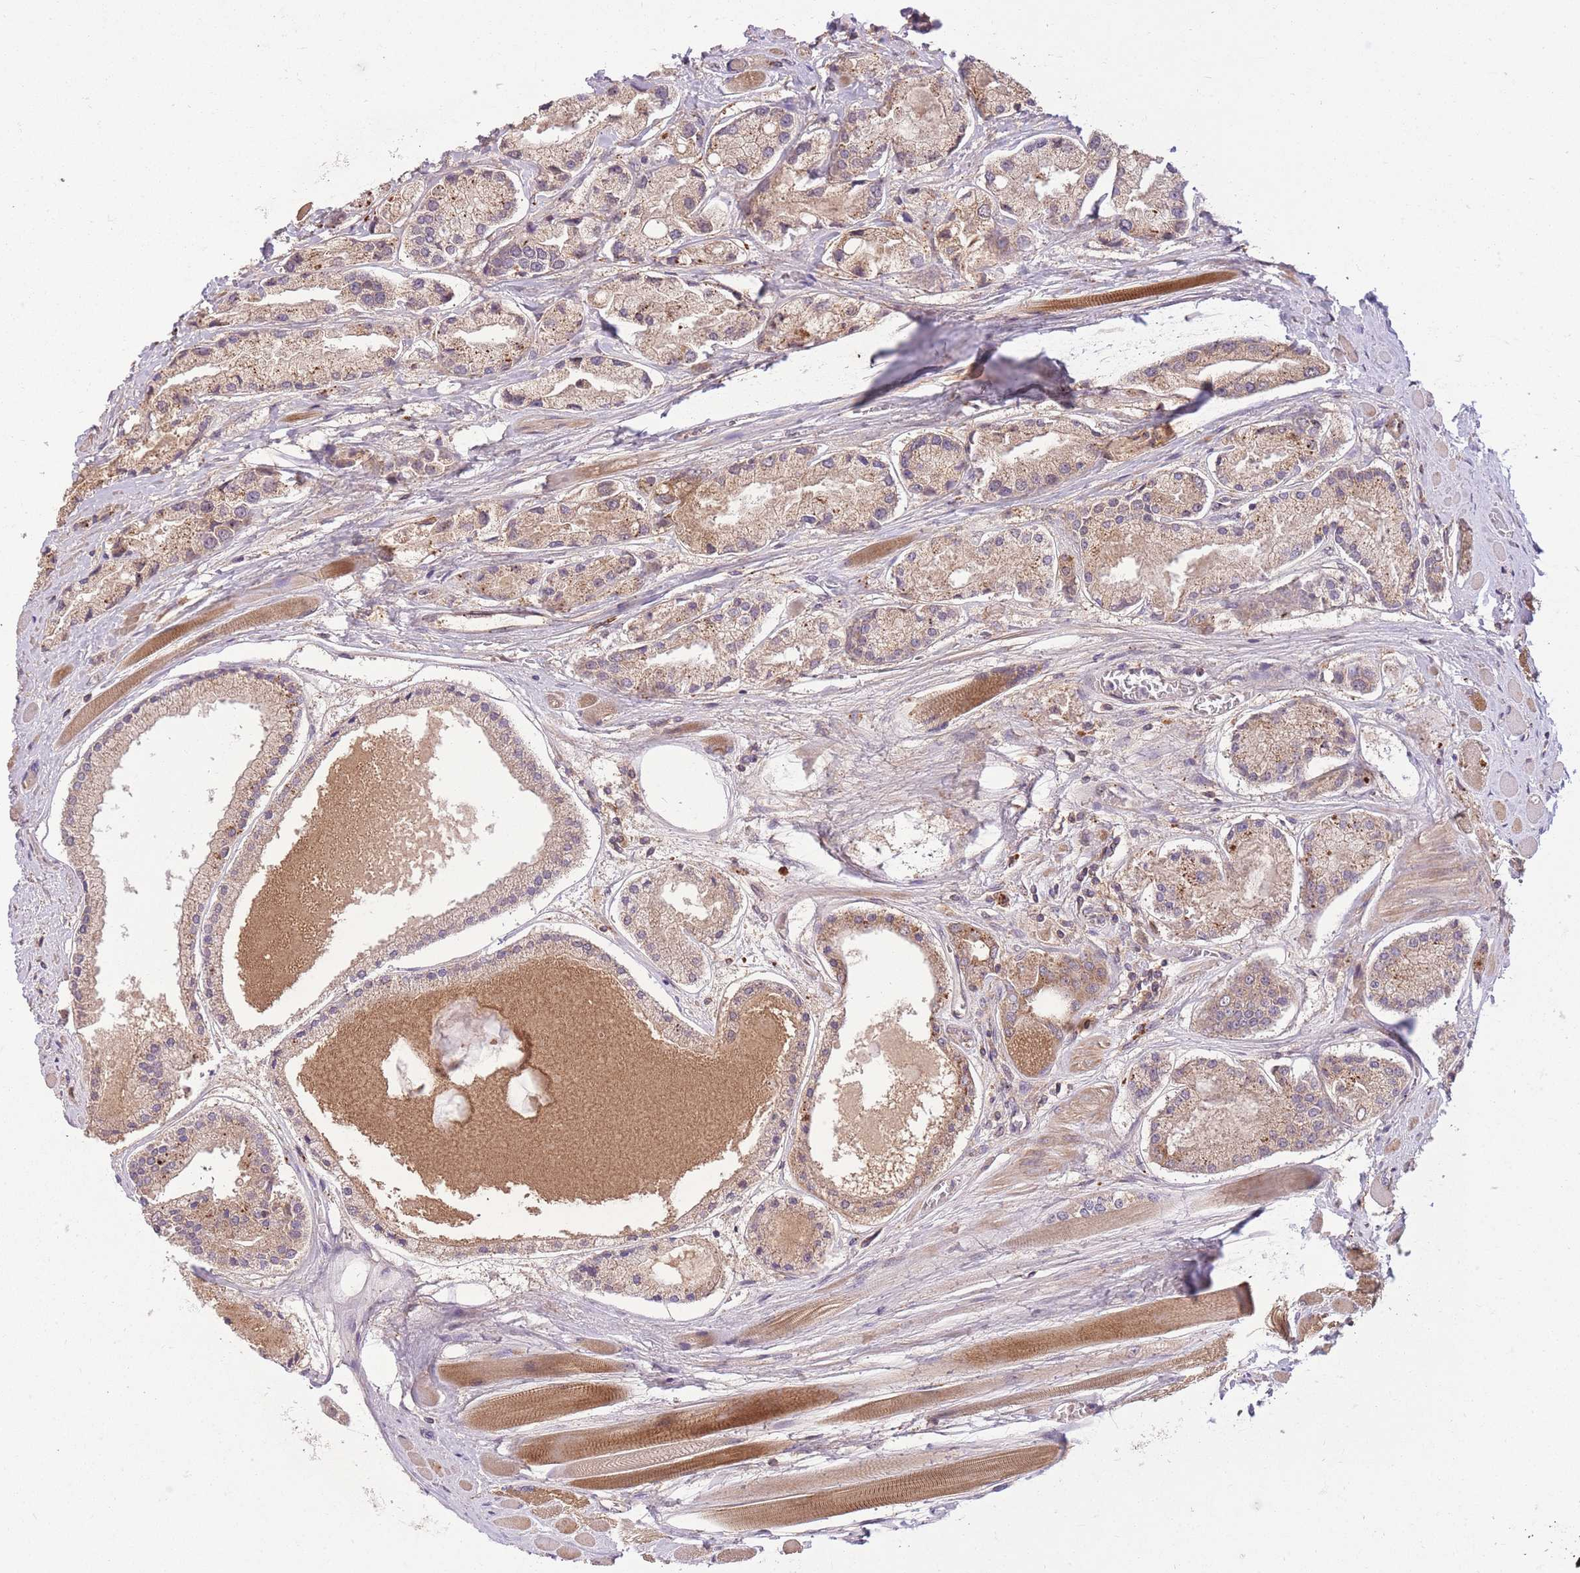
{"staining": {"intensity": "weak", "quantity": "25%-75%", "location": "cytoplasmic/membranous"}, "tissue": "prostate cancer", "cell_type": "Tumor cells", "image_type": "cancer", "snomed": [{"axis": "morphology", "description": "Adenocarcinoma, High grade"}, {"axis": "topography", "description": "Prostate"}], "caption": "High-grade adenocarcinoma (prostate) stained for a protein demonstrates weak cytoplasmic/membranous positivity in tumor cells. (brown staining indicates protein expression, while blue staining denotes nuclei).", "gene": "POLR3F", "patient": {"sex": "male", "age": 67}}